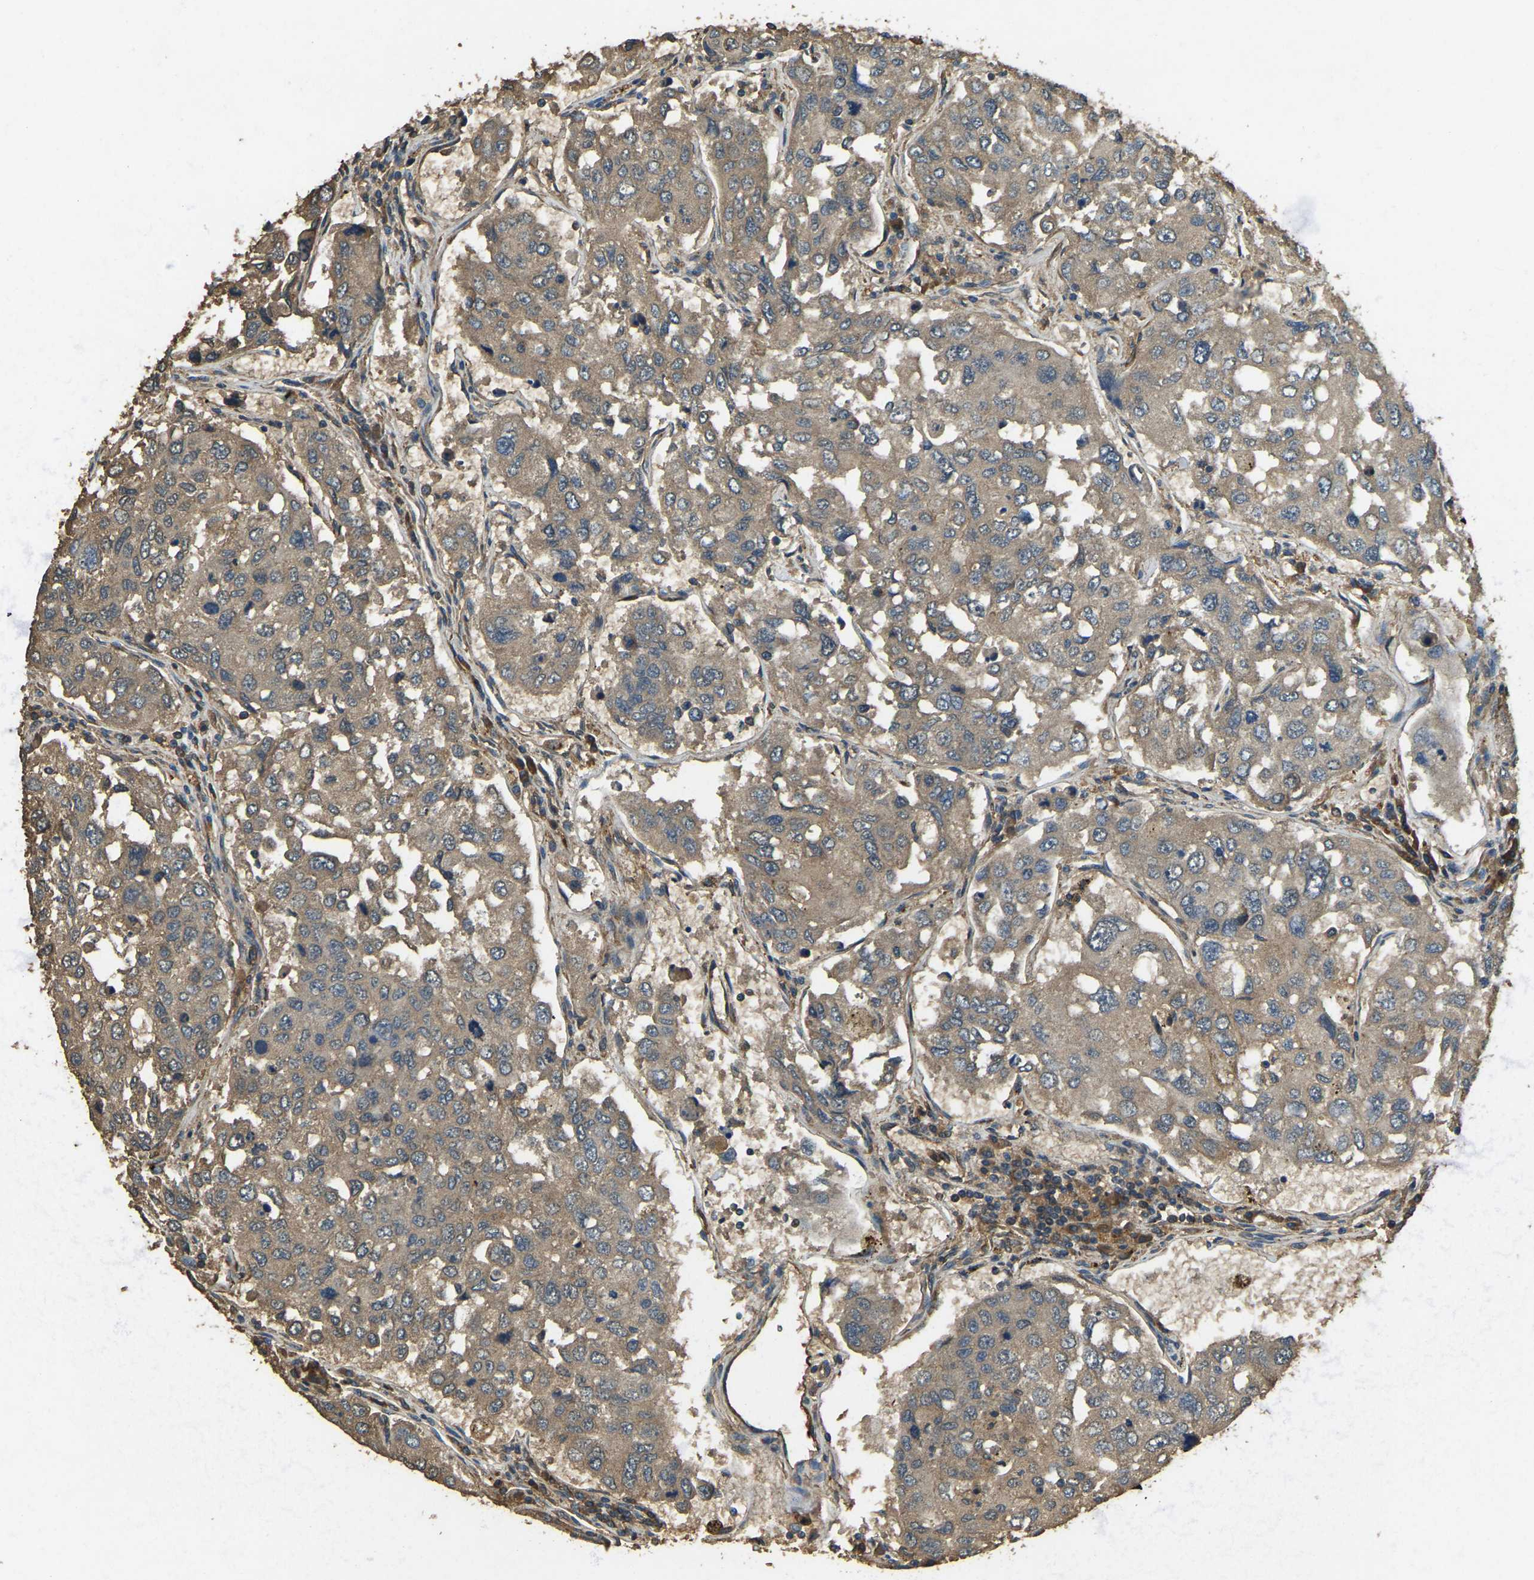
{"staining": {"intensity": "weak", "quantity": ">75%", "location": "cytoplasmic/membranous"}, "tissue": "urothelial cancer", "cell_type": "Tumor cells", "image_type": "cancer", "snomed": [{"axis": "morphology", "description": "Urothelial carcinoma, High grade"}, {"axis": "topography", "description": "Lymph node"}, {"axis": "topography", "description": "Urinary bladder"}], "caption": "This photomicrograph reveals immunohistochemistry staining of high-grade urothelial carcinoma, with low weak cytoplasmic/membranous positivity in about >75% of tumor cells.", "gene": "ERGIC1", "patient": {"sex": "male", "age": 51}}